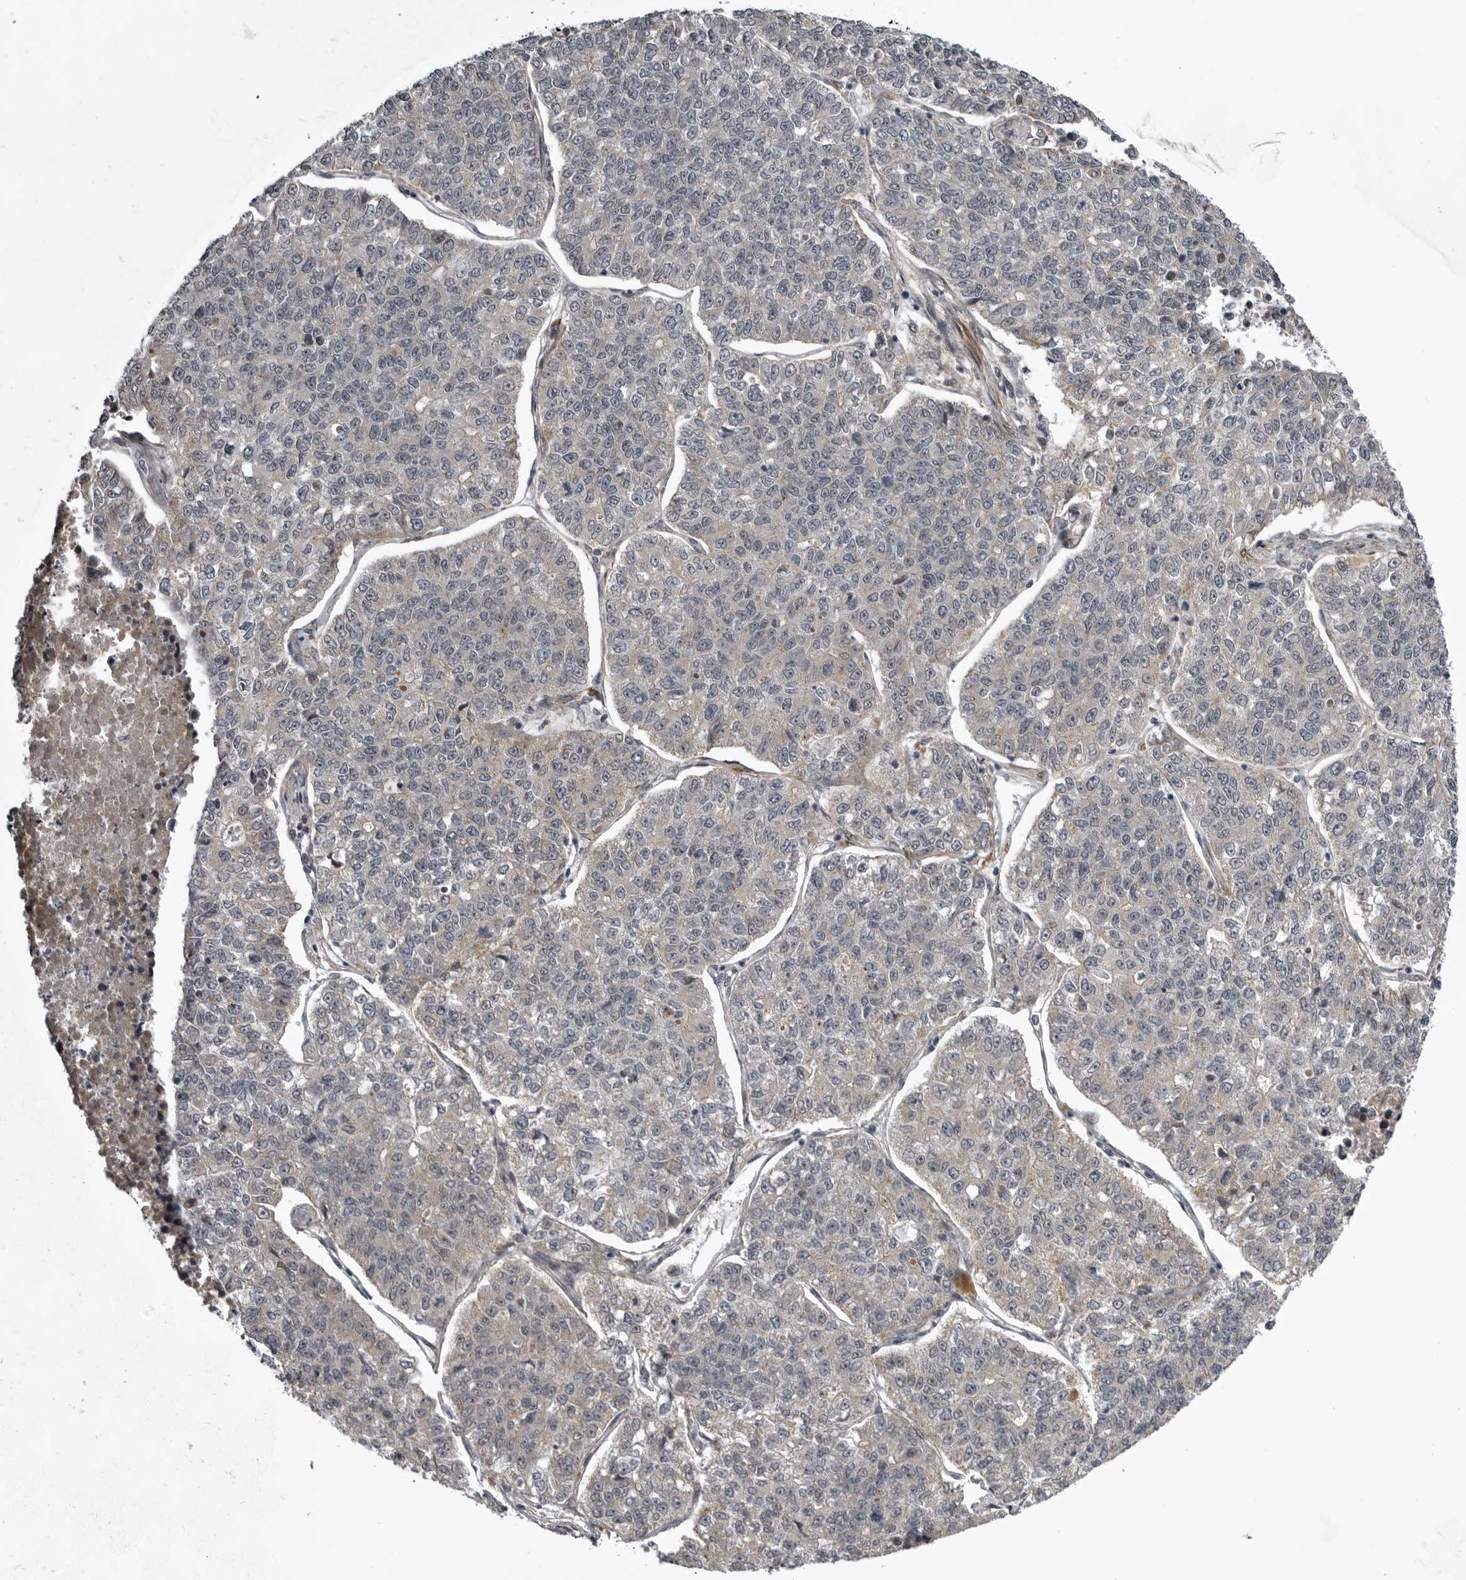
{"staining": {"intensity": "negative", "quantity": "none", "location": "none"}, "tissue": "lung cancer", "cell_type": "Tumor cells", "image_type": "cancer", "snomed": [{"axis": "morphology", "description": "Adenocarcinoma, NOS"}, {"axis": "topography", "description": "Lung"}], "caption": "DAB (3,3'-diaminobenzidine) immunohistochemical staining of human lung adenocarcinoma demonstrates no significant expression in tumor cells.", "gene": "SNX16", "patient": {"sex": "male", "age": 49}}